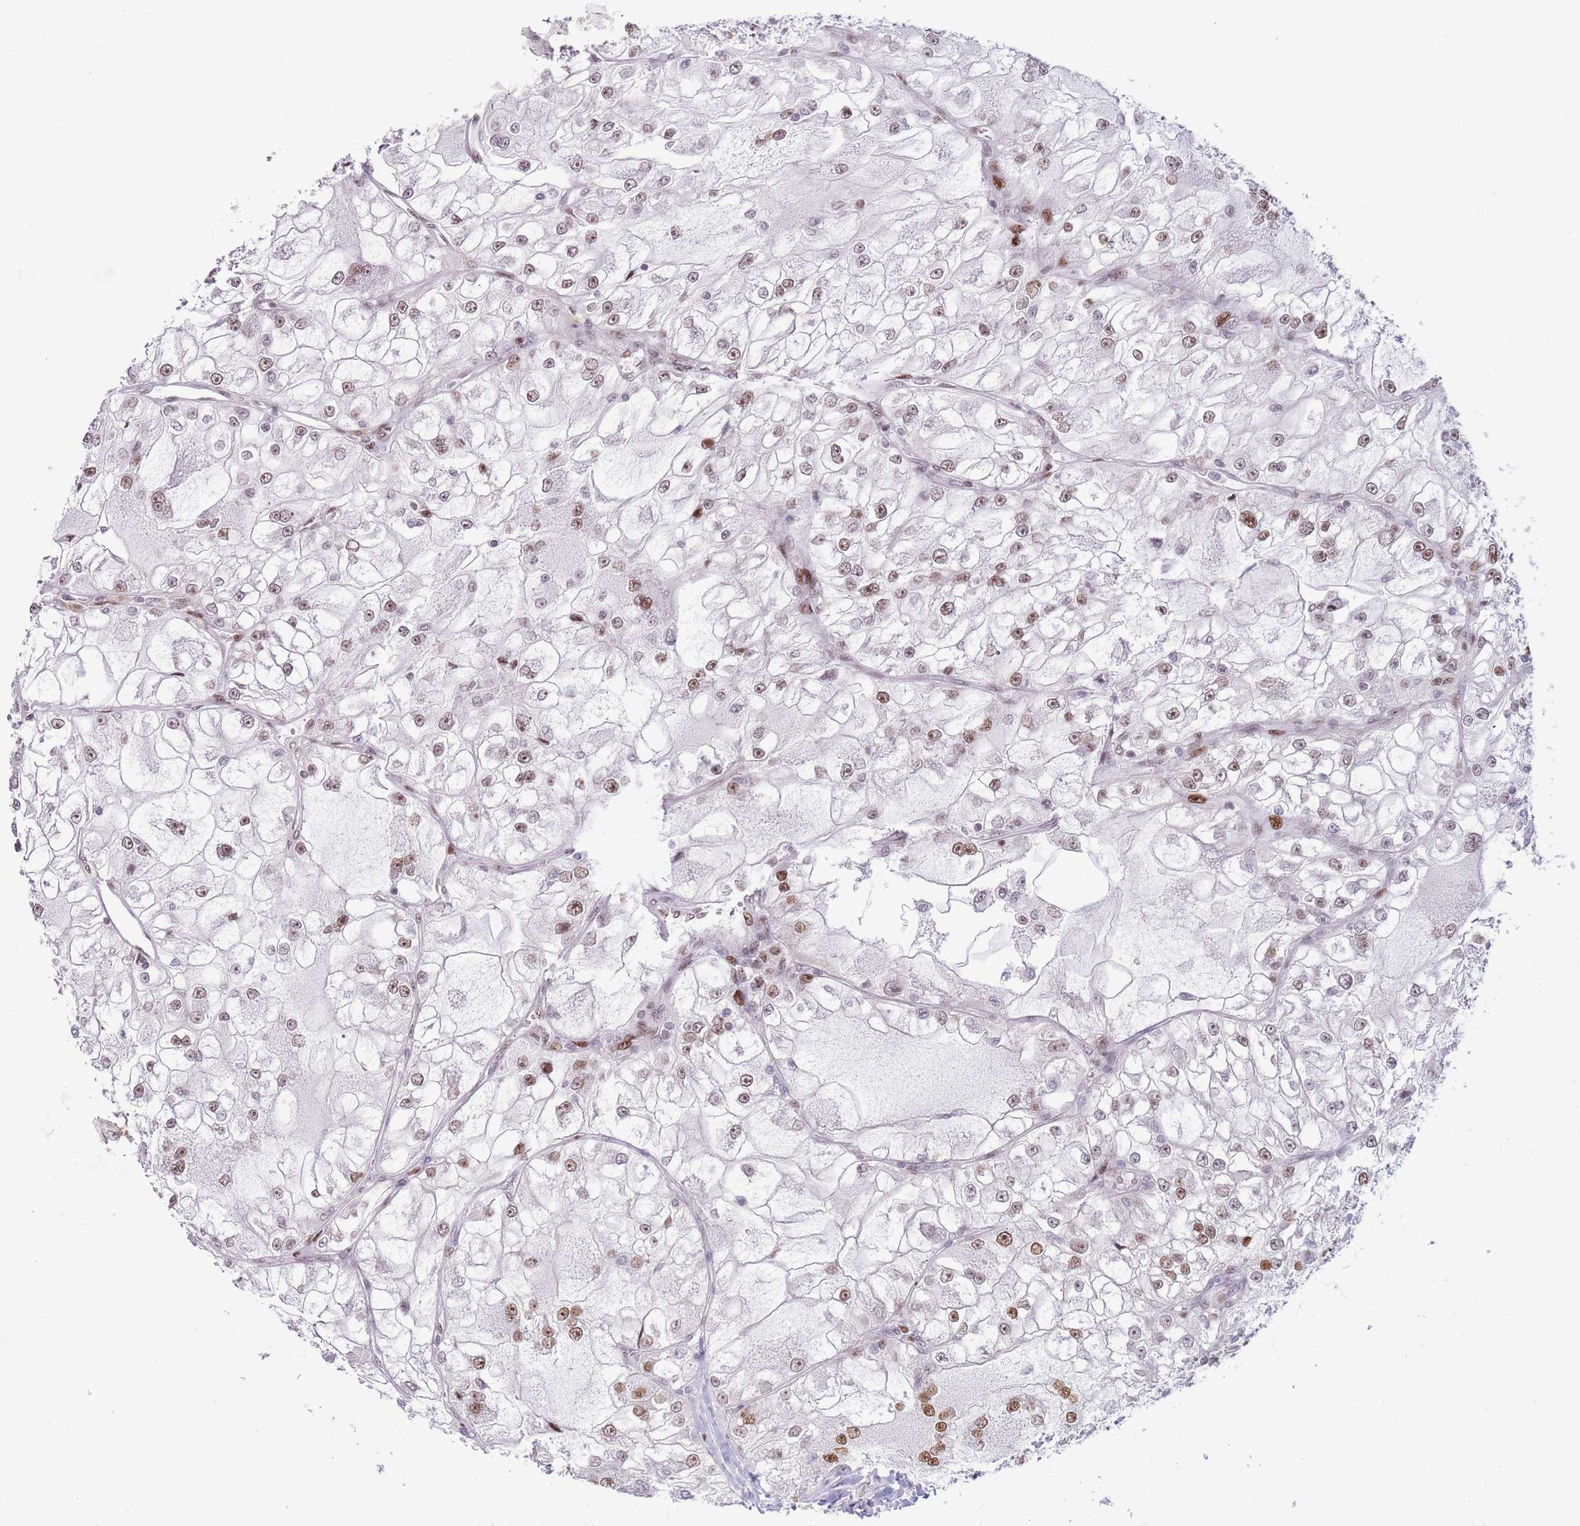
{"staining": {"intensity": "moderate", "quantity": ">75%", "location": "nuclear"}, "tissue": "renal cancer", "cell_type": "Tumor cells", "image_type": "cancer", "snomed": [{"axis": "morphology", "description": "Adenocarcinoma, NOS"}, {"axis": "topography", "description": "Kidney"}], "caption": "Protein staining of renal cancer (adenocarcinoma) tissue shows moderate nuclear staining in about >75% of tumor cells.", "gene": "MFSD10", "patient": {"sex": "female", "age": 72}}